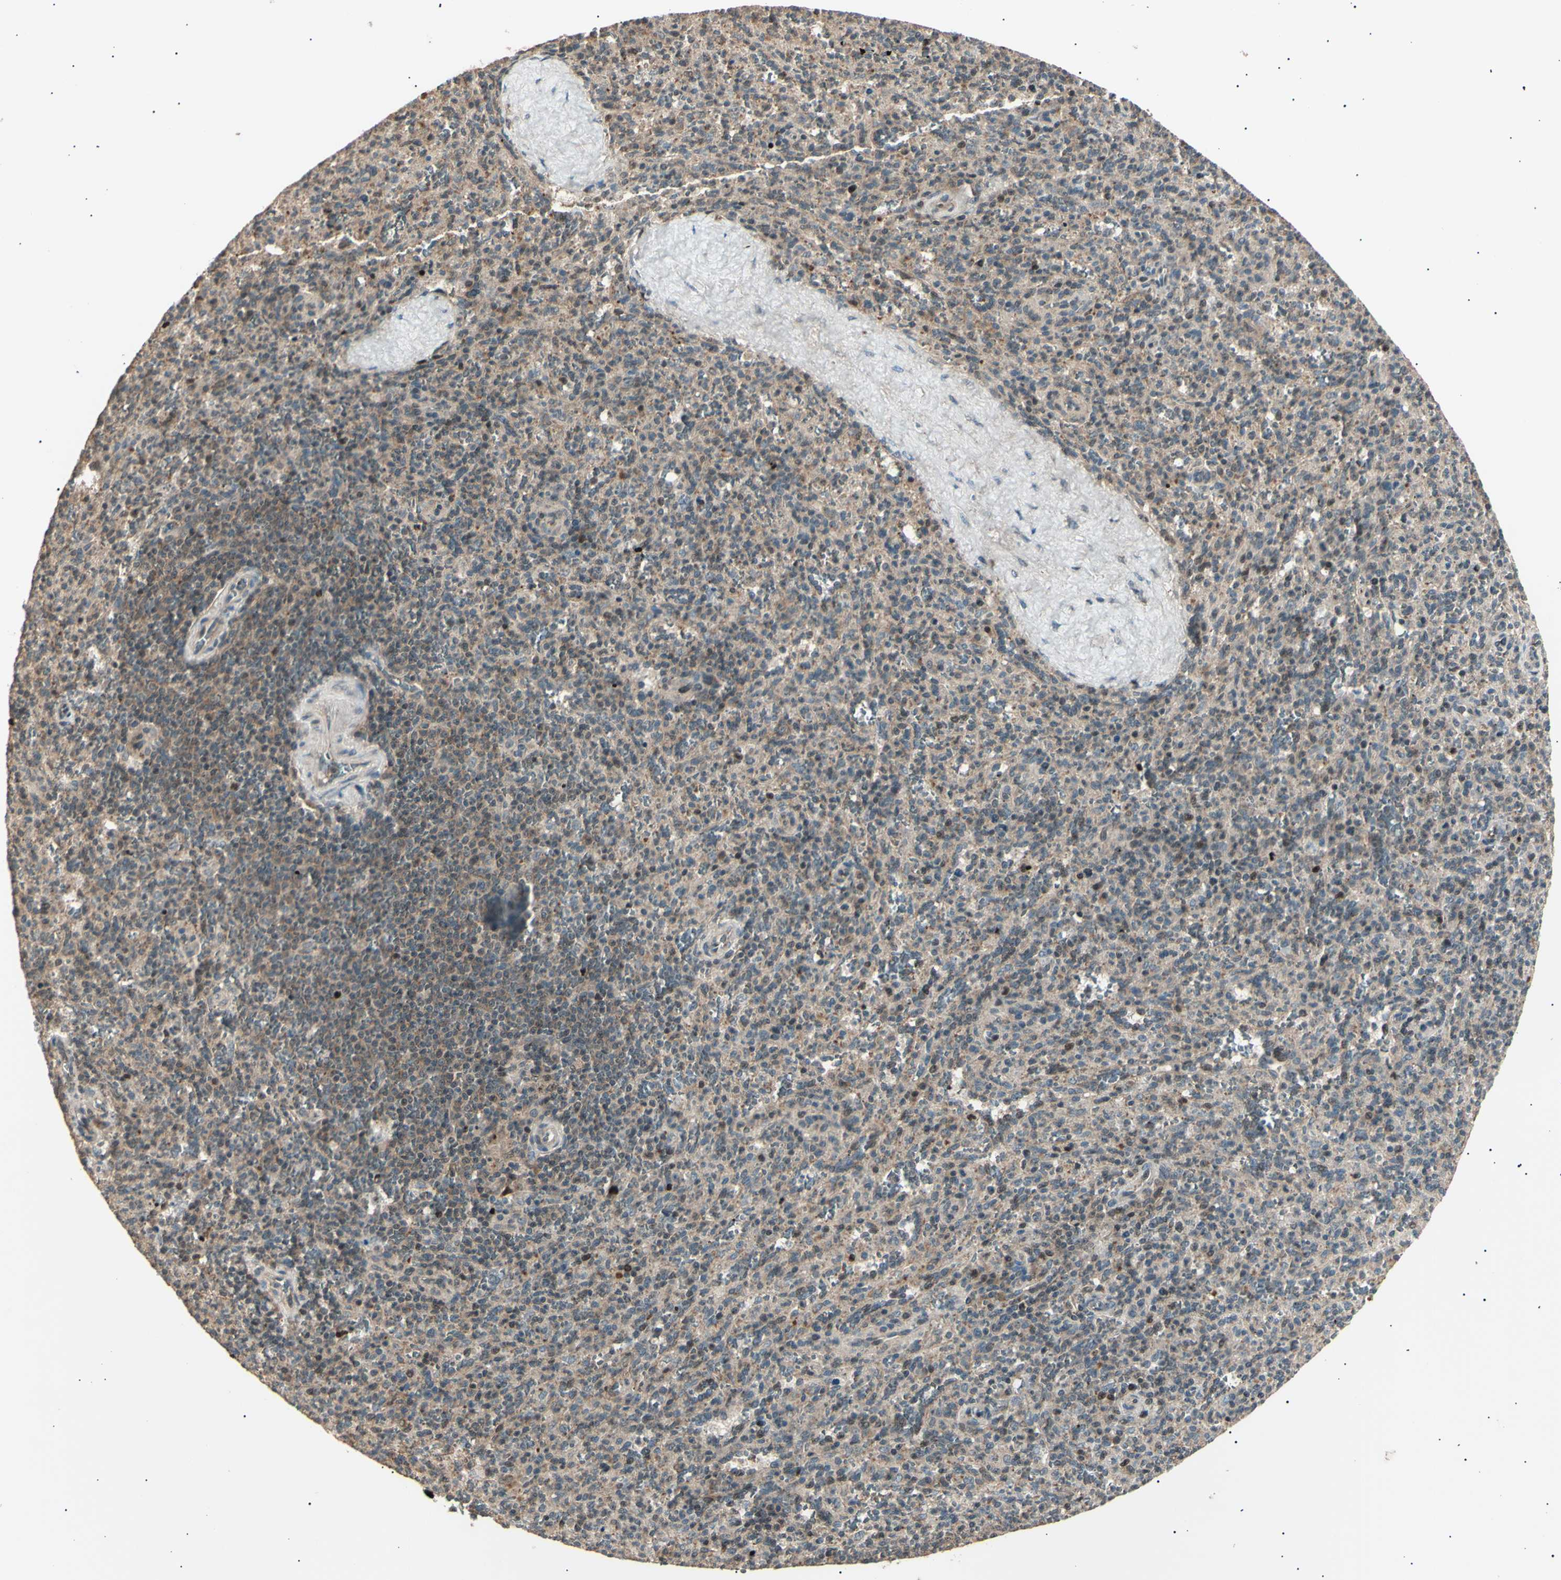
{"staining": {"intensity": "weak", "quantity": ">75%", "location": "cytoplasmic/membranous"}, "tissue": "spleen", "cell_type": "Cells in red pulp", "image_type": "normal", "snomed": [{"axis": "morphology", "description": "Normal tissue, NOS"}, {"axis": "topography", "description": "Spleen"}], "caption": "Spleen stained with DAB immunohistochemistry (IHC) reveals low levels of weak cytoplasmic/membranous positivity in about >75% of cells in red pulp.", "gene": "NUAK2", "patient": {"sex": "male", "age": 36}}